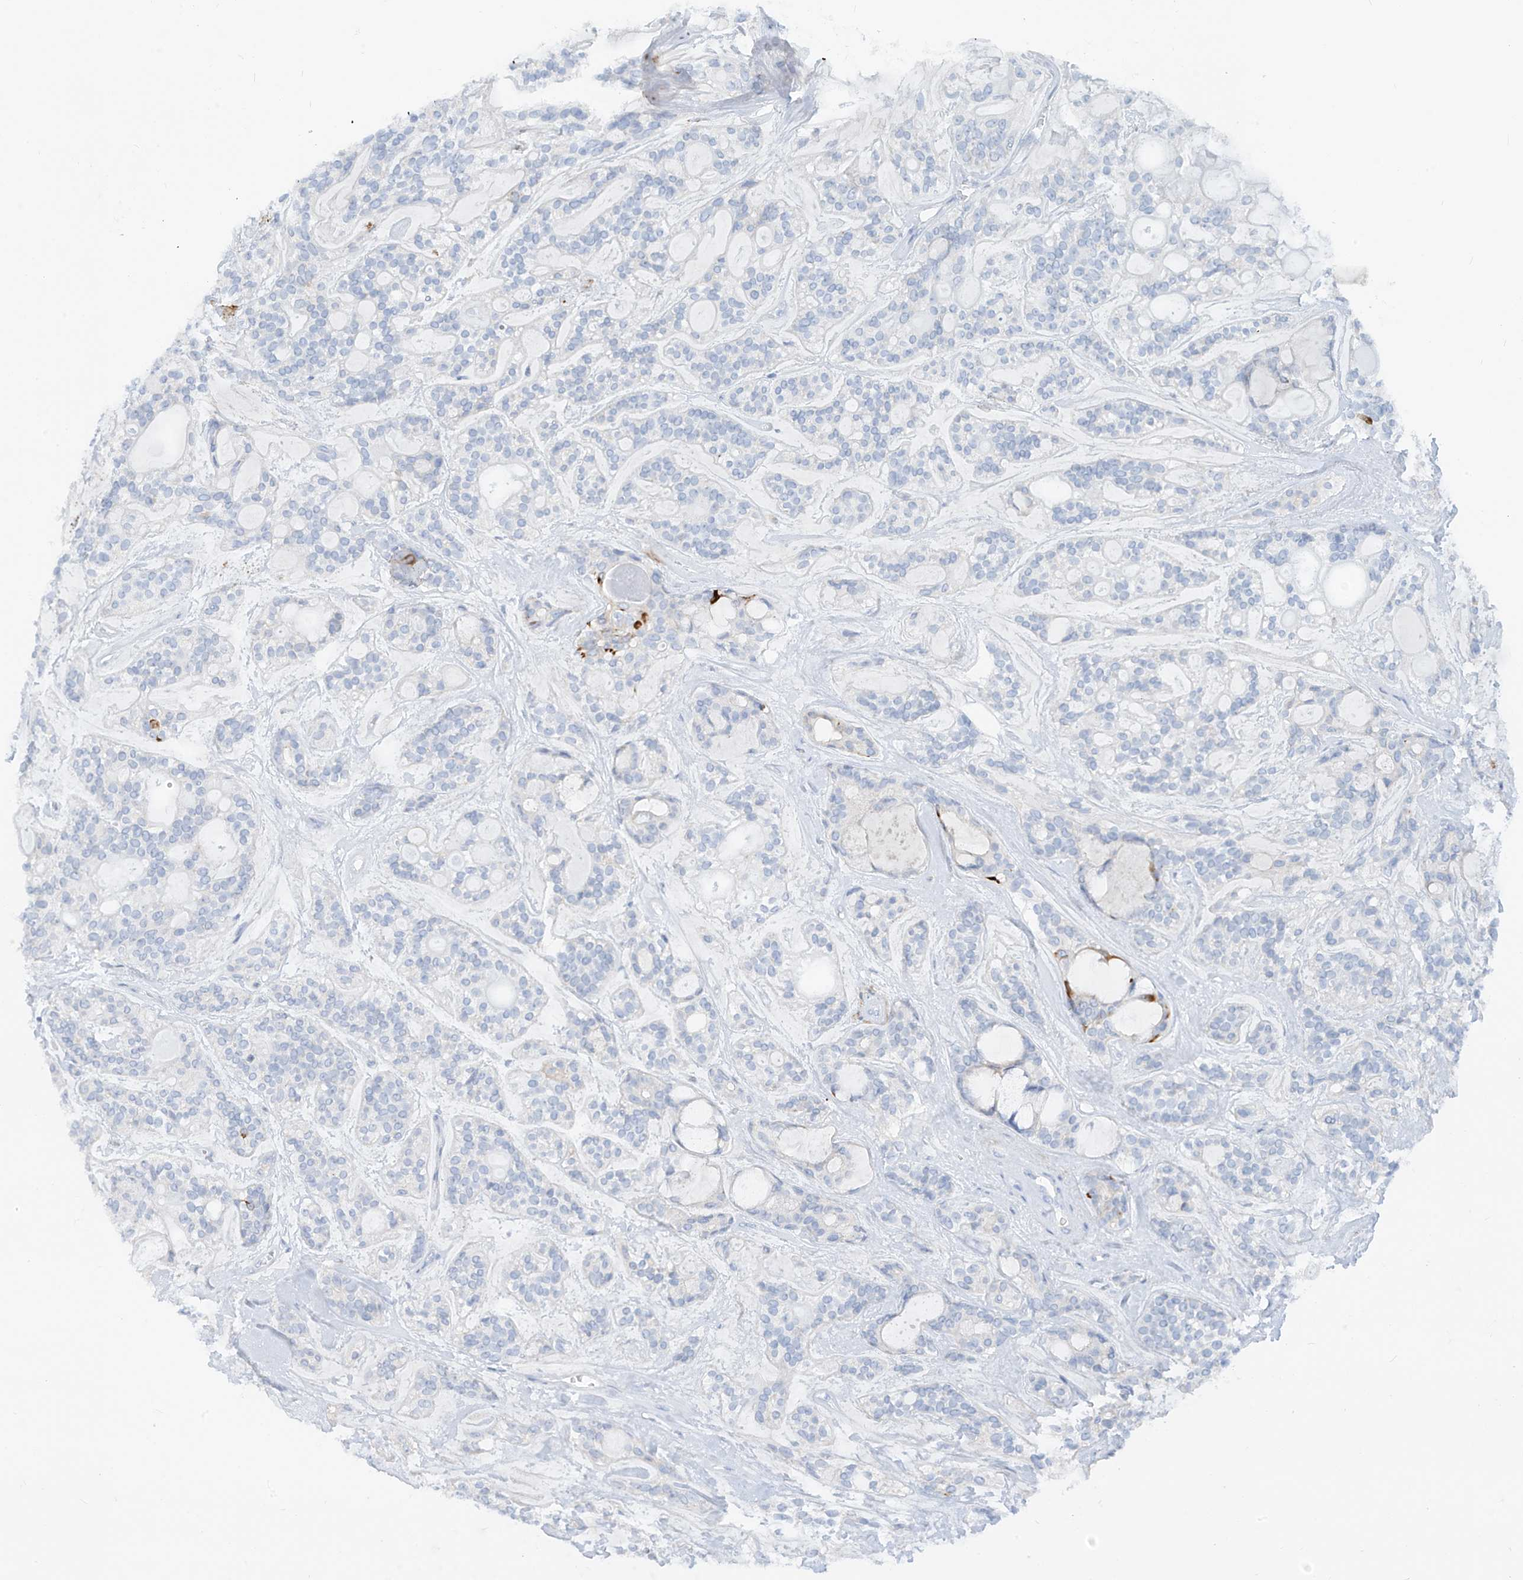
{"staining": {"intensity": "negative", "quantity": "none", "location": "none"}, "tissue": "head and neck cancer", "cell_type": "Tumor cells", "image_type": "cancer", "snomed": [{"axis": "morphology", "description": "Adenocarcinoma, NOS"}, {"axis": "topography", "description": "Head-Neck"}], "caption": "This is an IHC histopathology image of head and neck cancer. There is no positivity in tumor cells.", "gene": "ZNF404", "patient": {"sex": "male", "age": 66}}